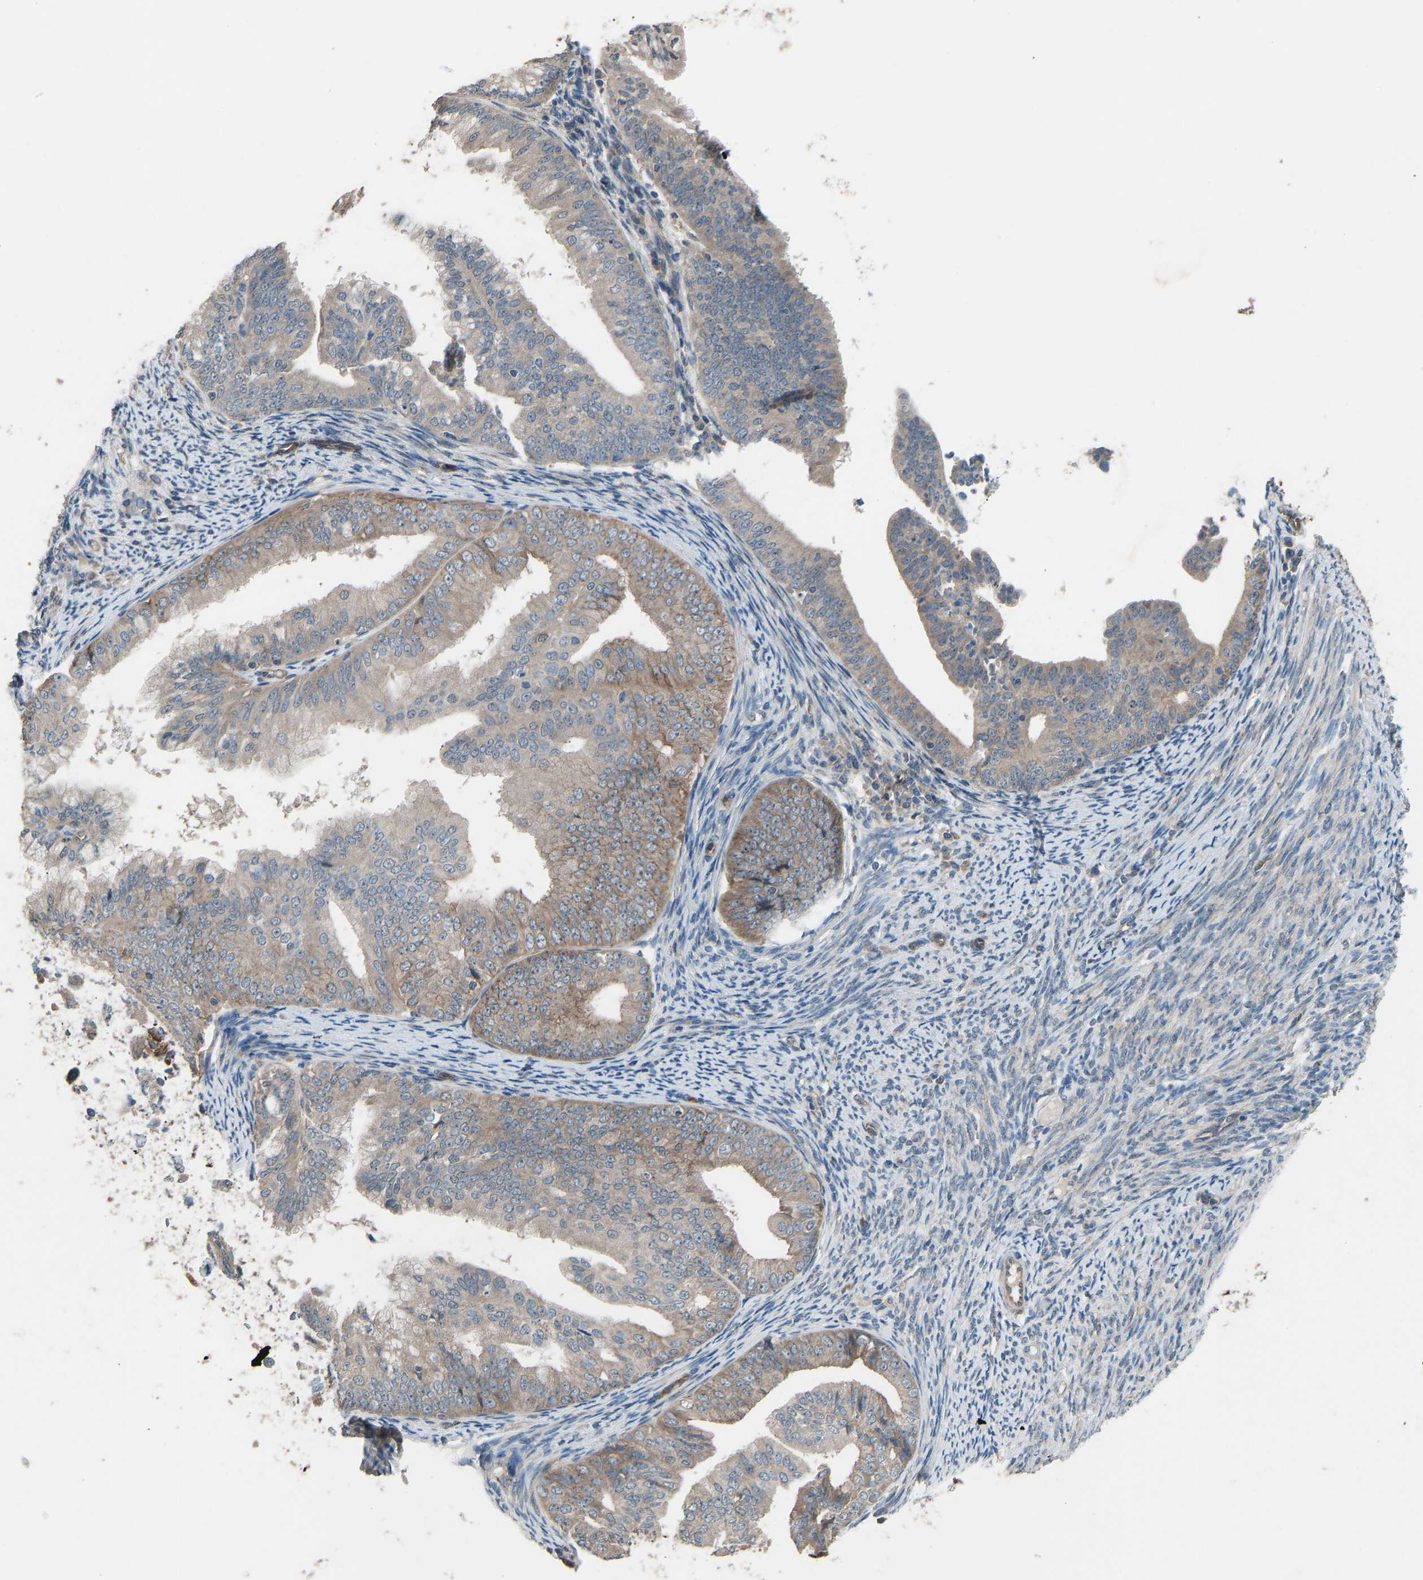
{"staining": {"intensity": "weak", "quantity": "<25%", "location": "cytoplasmic/membranous"}, "tissue": "endometrial cancer", "cell_type": "Tumor cells", "image_type": "cancer", "snomed": [{"axis": "morphology", "description": "Adenocarcinoma, NOS"}, {"axis": "topography", "description": "Endometrium"}], "caption": "IHC of human adenocarcinoma (endometrial) exhibits no staining in tumor cells.", "gene": "SLC43A1", "patient": {"sex": "female", "age": 63}}